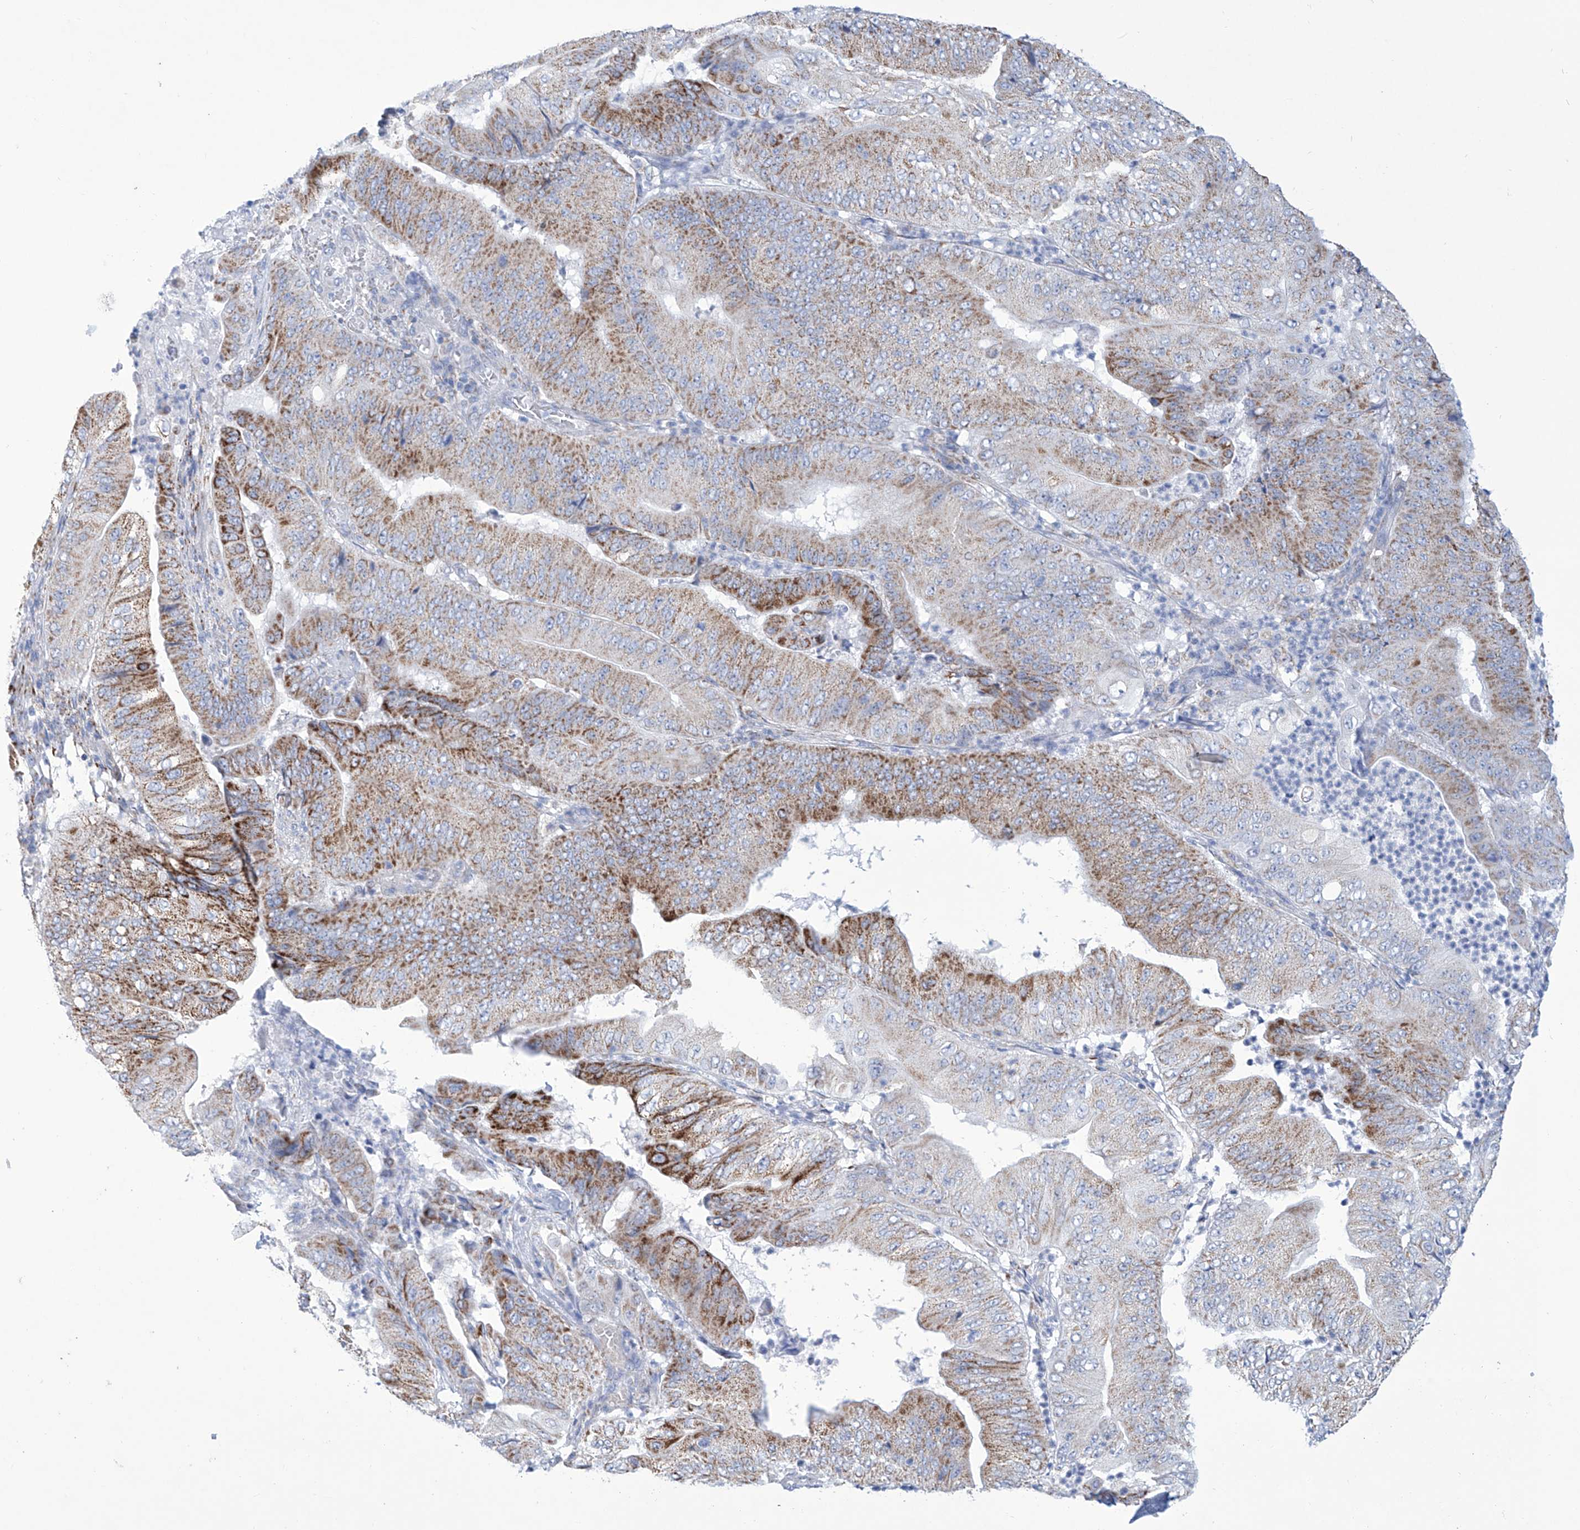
{"staining": {"intensity": "strong", "quantity": "<25%", "location": "cytoplasmic/membranous"}, "tissue": "pancreatic cancer", "cell_type": "Tumor cells", "image_type": "cancer", "snomed": [{"axis": "morphology", "description": "Adenocarcinoma, NOS"}, {"axis": "topography", "description": "Pancreas"}], "caption": "A brown stain shows strong cytoplasmic/membranous staining of a protein in pancreatic cancer tumor cells. (DAB (3,3'-diaminobenzidine) = brown stain, brightfield microscopy at high magnification).", "gene": "ALDH6A1", "patient": {"sex": "female", "age": 77}}